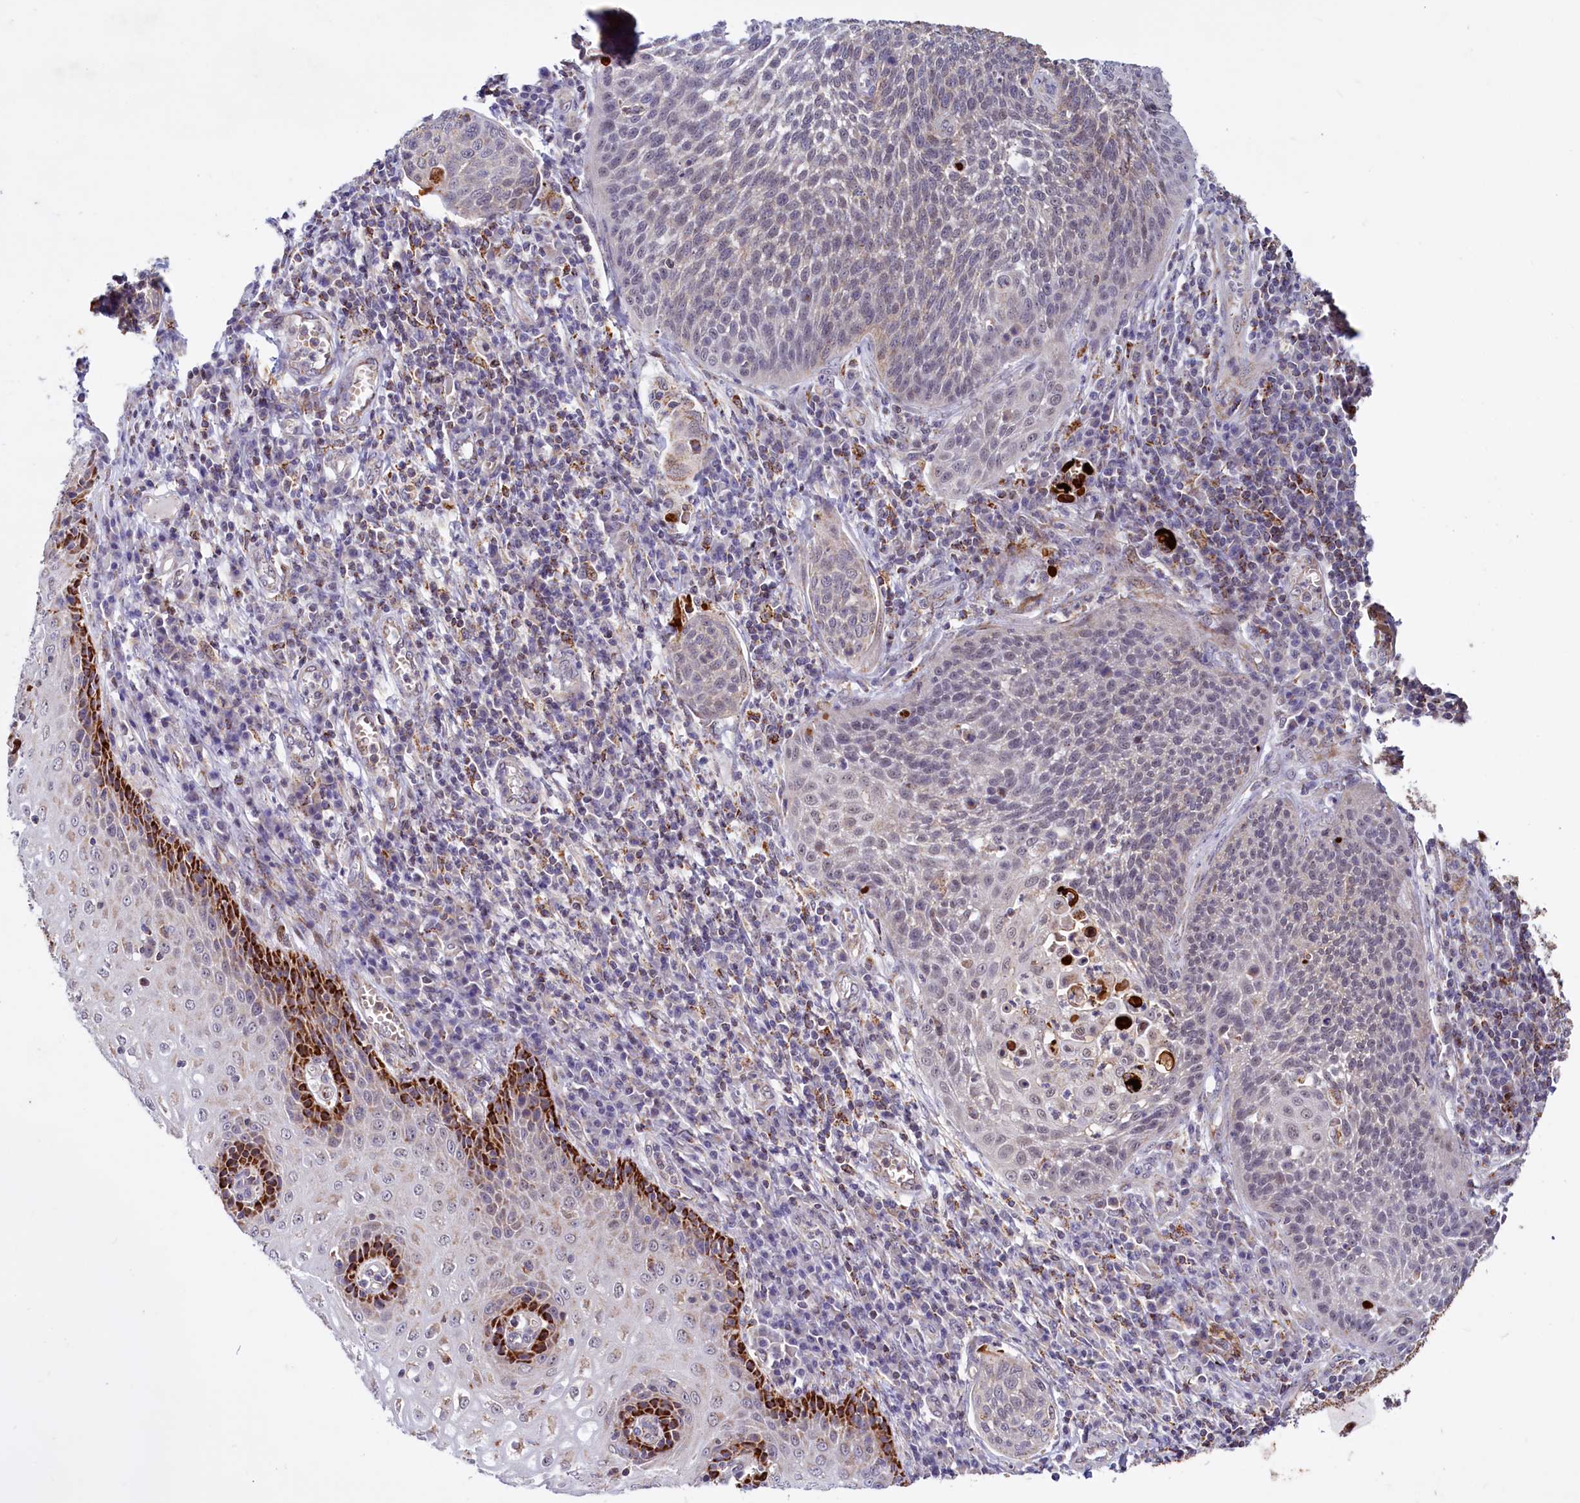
{"staining": {"intensity": "strong", "quantity": "<25%", "location": "cytoplasmic/membranous"}, "tissue": "cervical cancer", "cell_type": "Tumor cells", "image_type": "cancer", "snomed": [{"axis": "morphology", "description": "Squamous cell carcinoma, NOS"}, {"axis": "topography", "description": "Cervix"}], "caption": "About <25% of tumor cells in squamous cell carcinoma (cervical) exhibit strong cytoplasmic/membranous protein staining as visualized by brown immunohistochemical staining.", "gene": "DYNC2H1", "patient": {"sex": "female", "age": 34}}